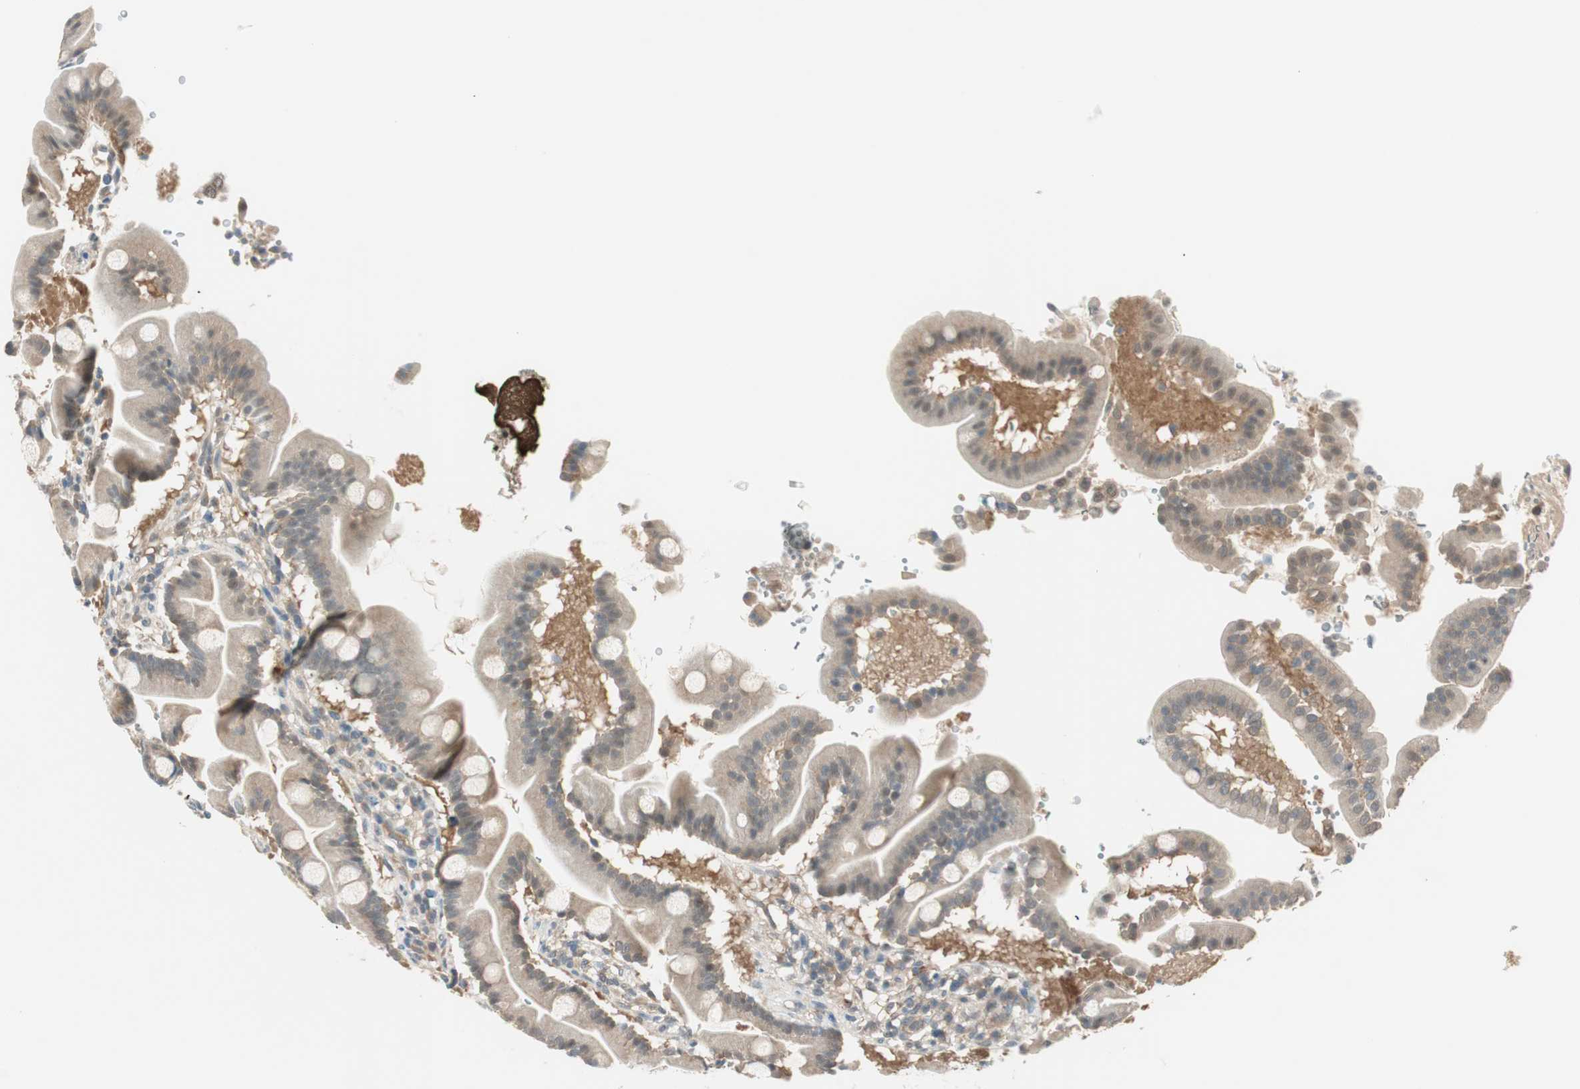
{"staining": {"intensity": "moderate", "quantity": ">75%", "location": "cytoplasmic/membranous"}, "tissue": "duodenum", "cell_type": "Glandular cells", "image_type": "normal", "snomed": [{"axis": "morphology", "description": "Normal tissue, NOS"}, {"axis": "topography", "description": "Duodenum"}], "caption": "Immunohistochemistry image of normal duodenum stained for a protein (brown), which exhibits medium levels of moderate cytoplasmic/membranous positivity in about >75% of glandular cells.", "gene": "PSMD8", "patient": {"sex": "male", "age": 50}}